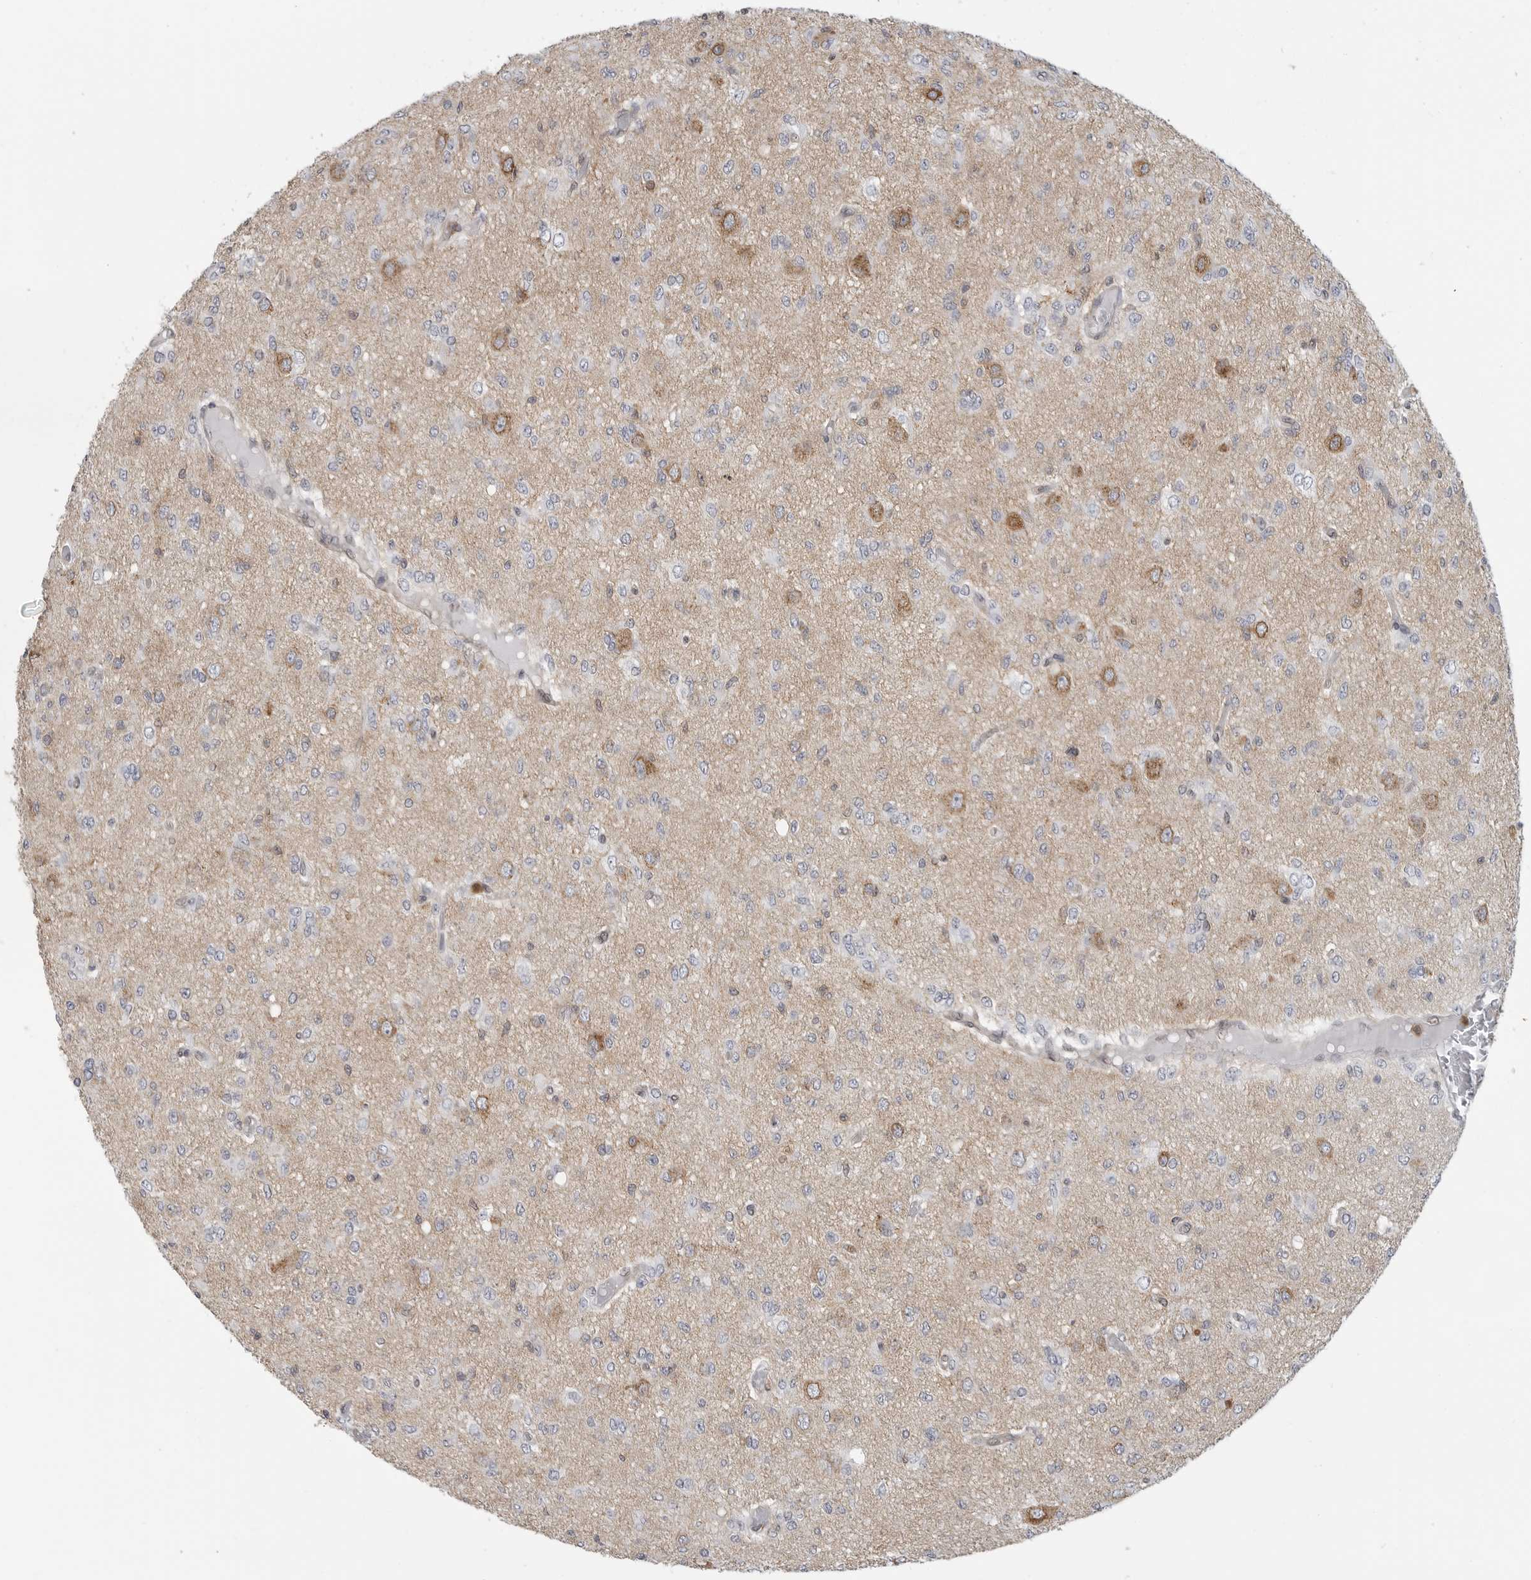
{"staining": {"intensity": "negative", "quantity": "none", "location": "none"}, "tissue": "glioma", "cell_type": "Tumor cells", "image_type": "cancer", "snomed": [{"axis": "morphology", "description": "Glioma, malignant, High grade"}, {"axis": "topography", "description": "Brain"}], "caption": "Malignant glioma (high-grade) was stained to show a protein in brown. There is no significant expression in tumor cells. The staining is performed using DAB brown chromogen with nuclei counter-stained in using hematoxylin.", "gene": "ANXA11", "patient": {"sex": "female", "age": 59}}